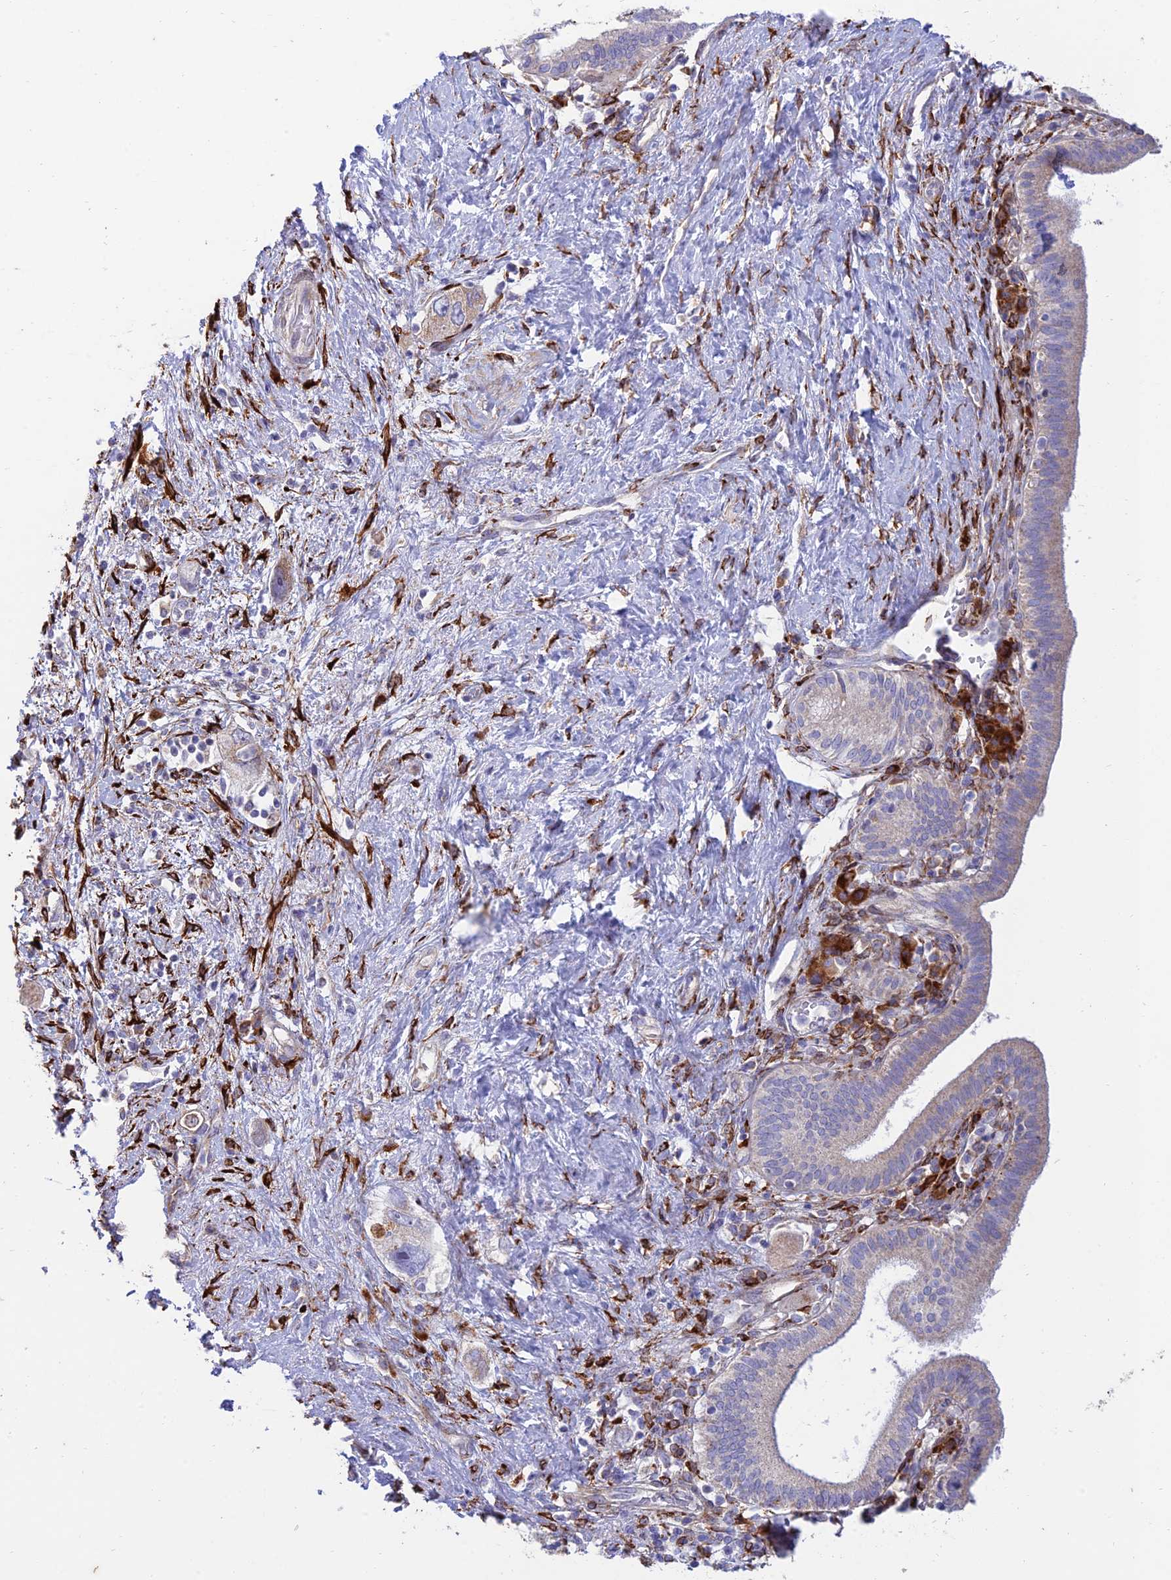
{"staining": {"intensity": "negative", "quantity": "none", "location": "none"}, "tissue": "pancreatic cancer", "cell_type": "Tumor cells", "image_type": "cancer", "snomed": [{"axis": "morphology", "description": "Adenocarcinoma, NOS"}, {"axis": "topography", "description": "Pancreas"}], "caption": "This is a photomicrograph of immunohistochemistry (IHC) staining of pancreatic cancer (adenocarcinoma), which shows no expression in tumor cells.", "gene": "RCN3", "patient": {"sex": "female", "age": 73}}